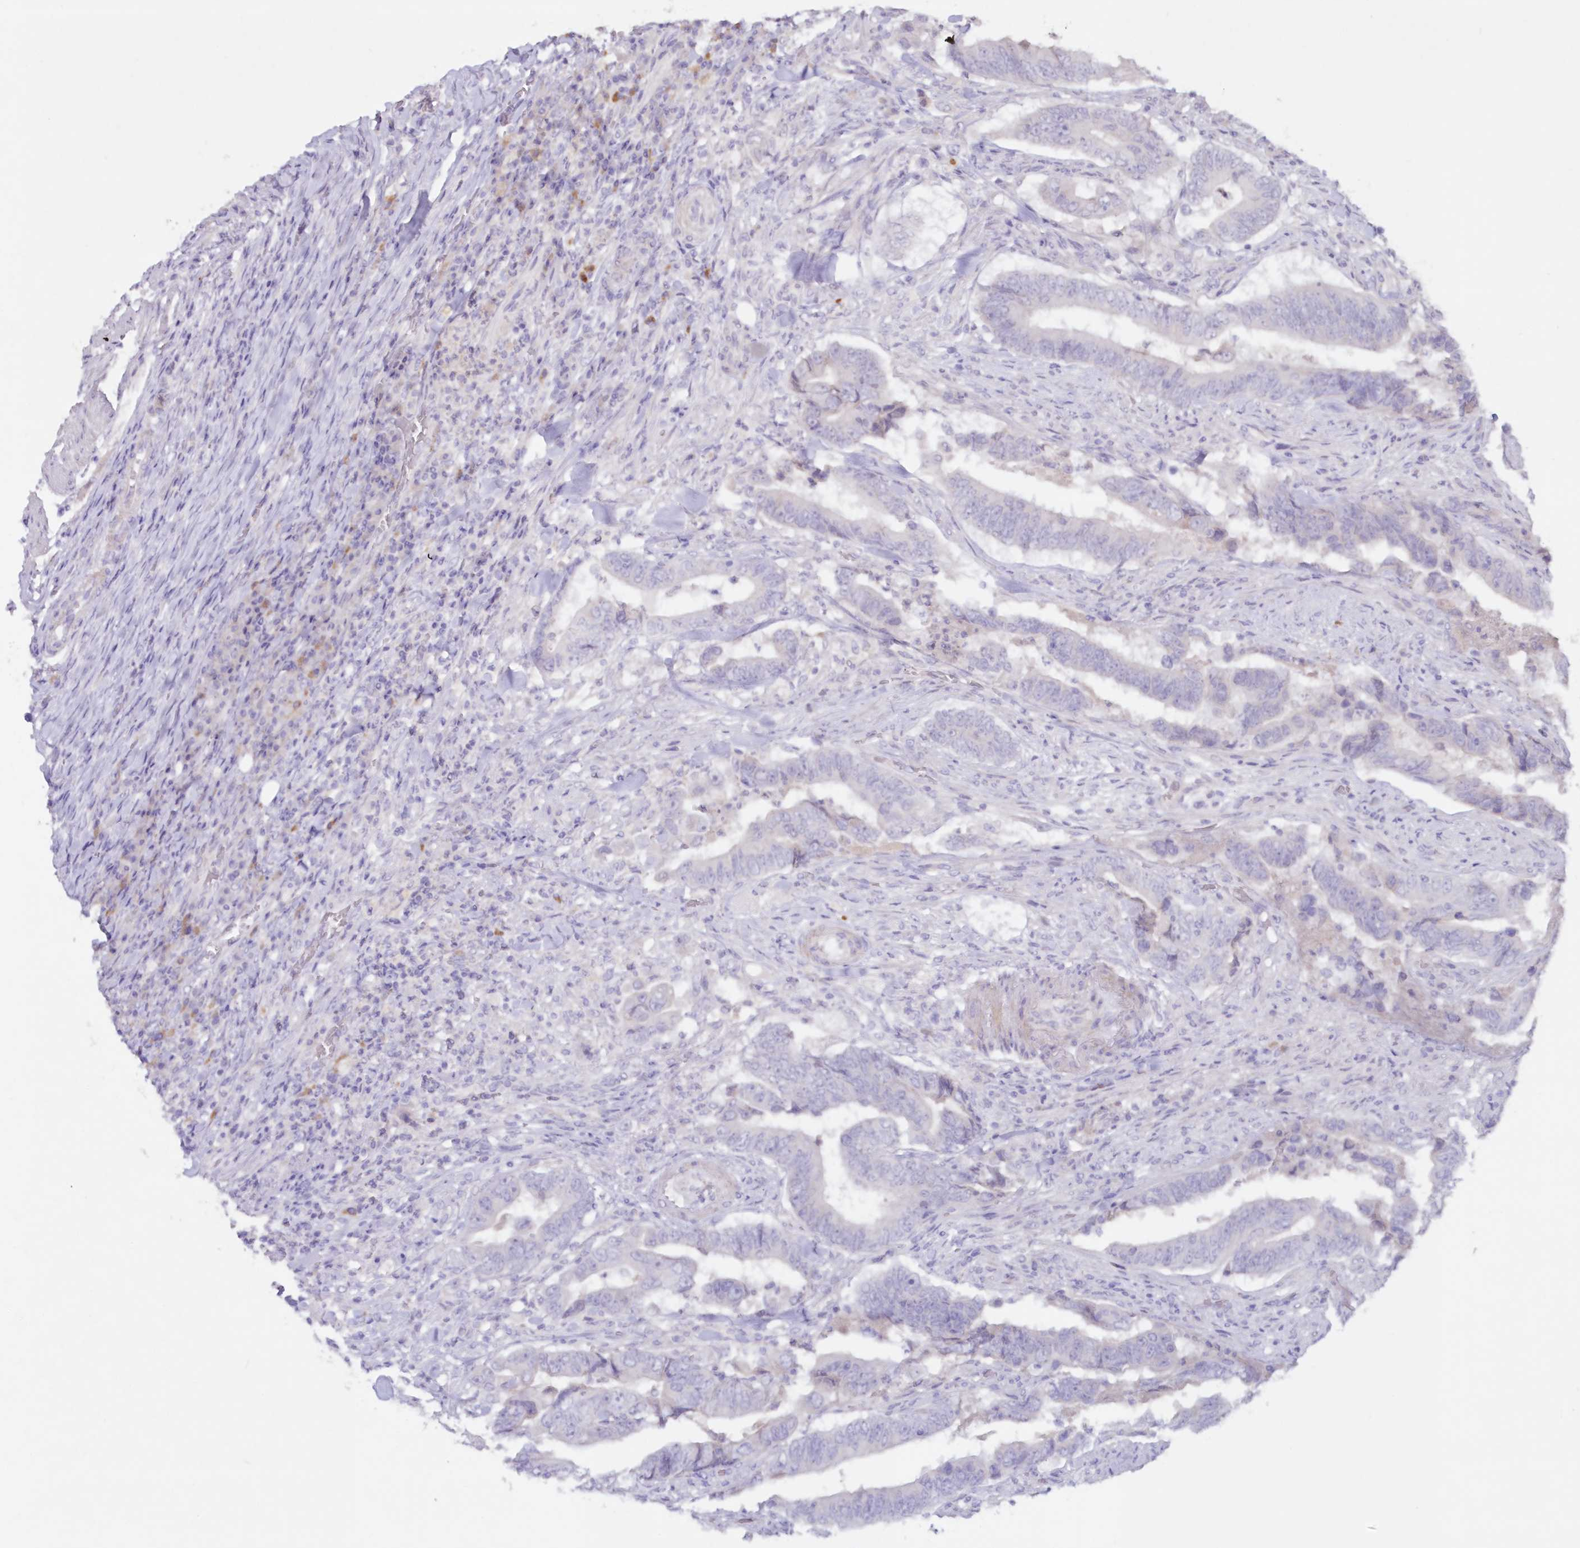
{"staining": {"intensity": "negative", "quantity": "none", "location": "none"}, "tissue": "colorectal cancer", "cell_type": "Tumor cells", "image_type": "cancer", "snomed": [{"axis": "morphology", "description": "Normal tissue, NOS"}, {"axis": "morphology", "description": "Adenocarcinoma, NOS"}, {"axis": "topography", "description": "Colon"}], "caption": "Protein analysis of colorectal cancer (adenocarcinoma) exhibits no significant positivity in tumor cells. Brightfield microscopy of IHC stained with DAB (3,3'-diaminobenzidine) (brown) and hematoxylin (blue), captured at high magnification.", "gene": "GCKR", "patient": {"sex": "male", "age": 56}}